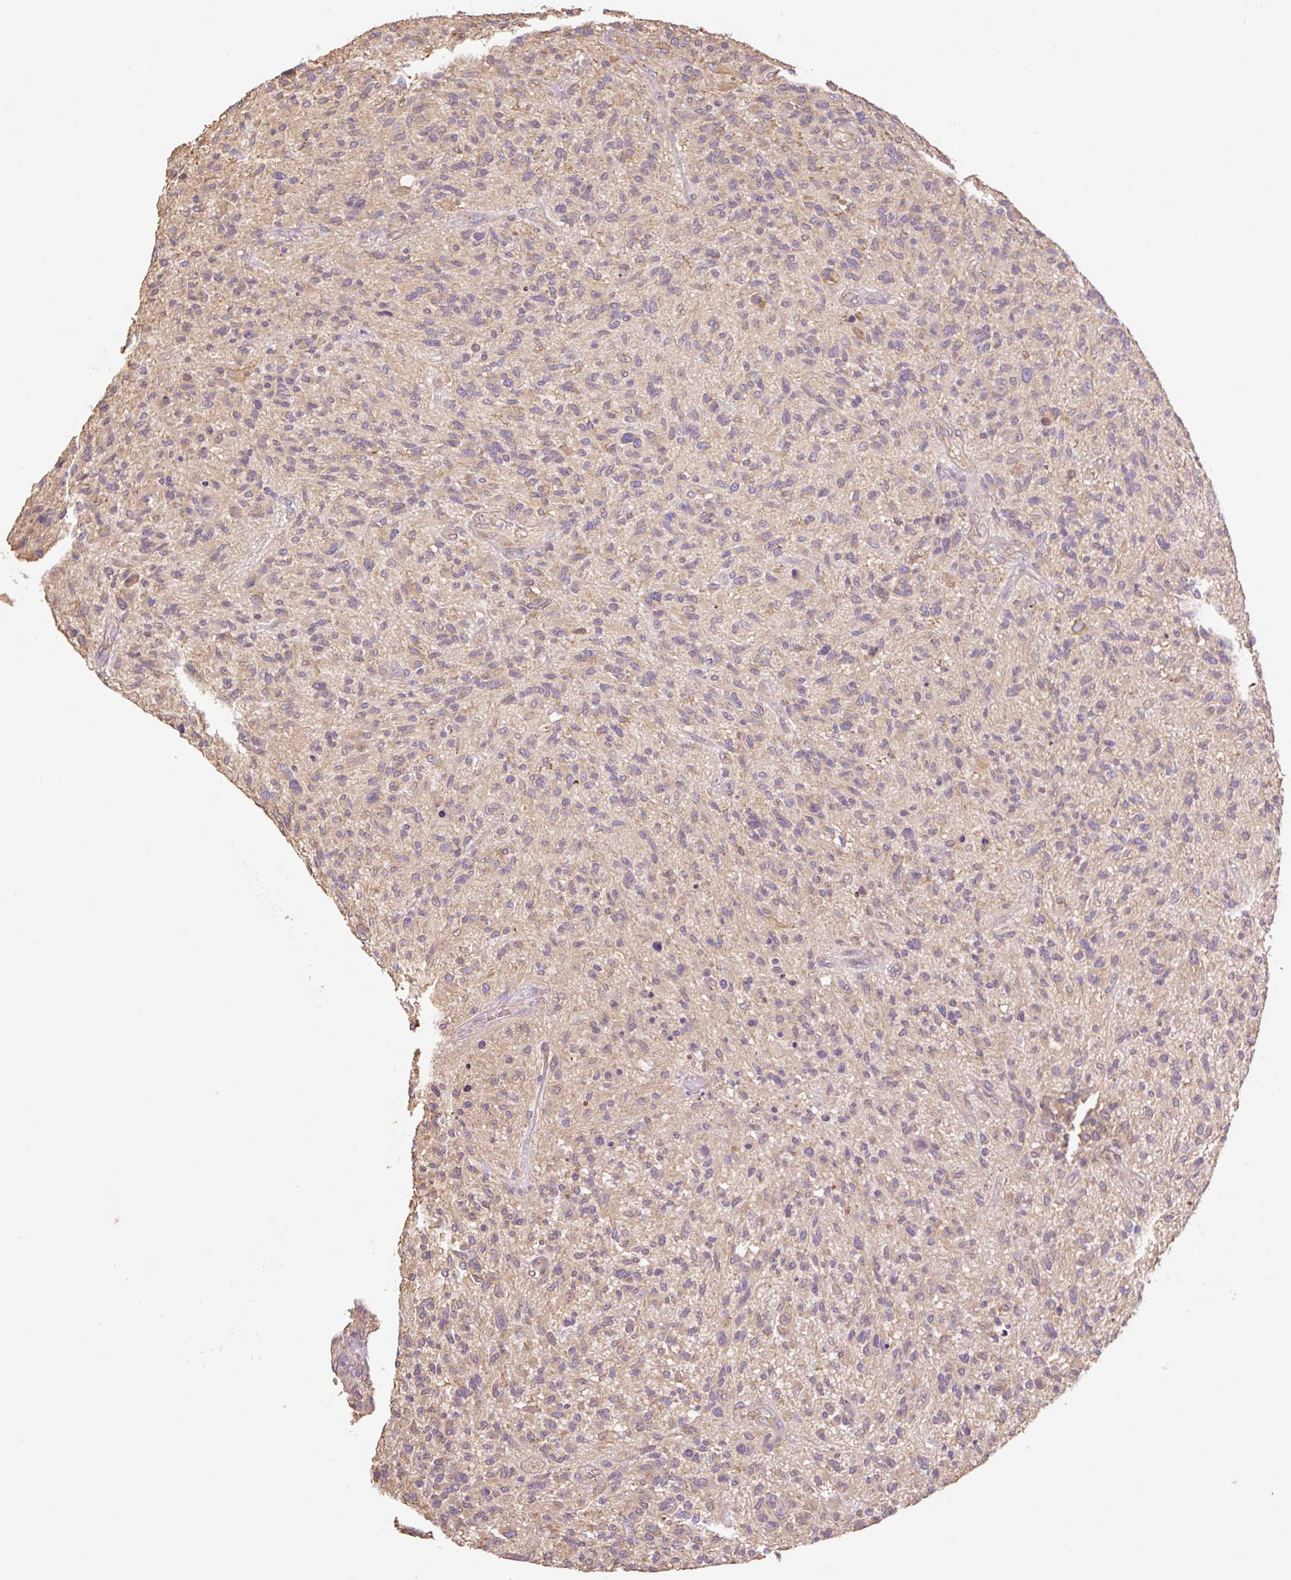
{"staining": {"intensity": "moderate", "quantity": "25%-75%", "location": "cytoplasmic/membranous"}, "tissue": "glioma", "cell_type": "Tumor cells", "image_type": "cancer", "snomed": [{"axis": "morphology", "description": "Glioma, malignant, High grade"}, {"axis": "topography", "description": "Brain"}], "caption": "Immunohistochemistry of human high-grade glioma (malignant) reveals medium levels of moderate cytoplasmic/membranous expression in approximately 25%-75% of tumor cells.", "gene": "DESI1", "patient": {"sex": "male", "age": 47}}